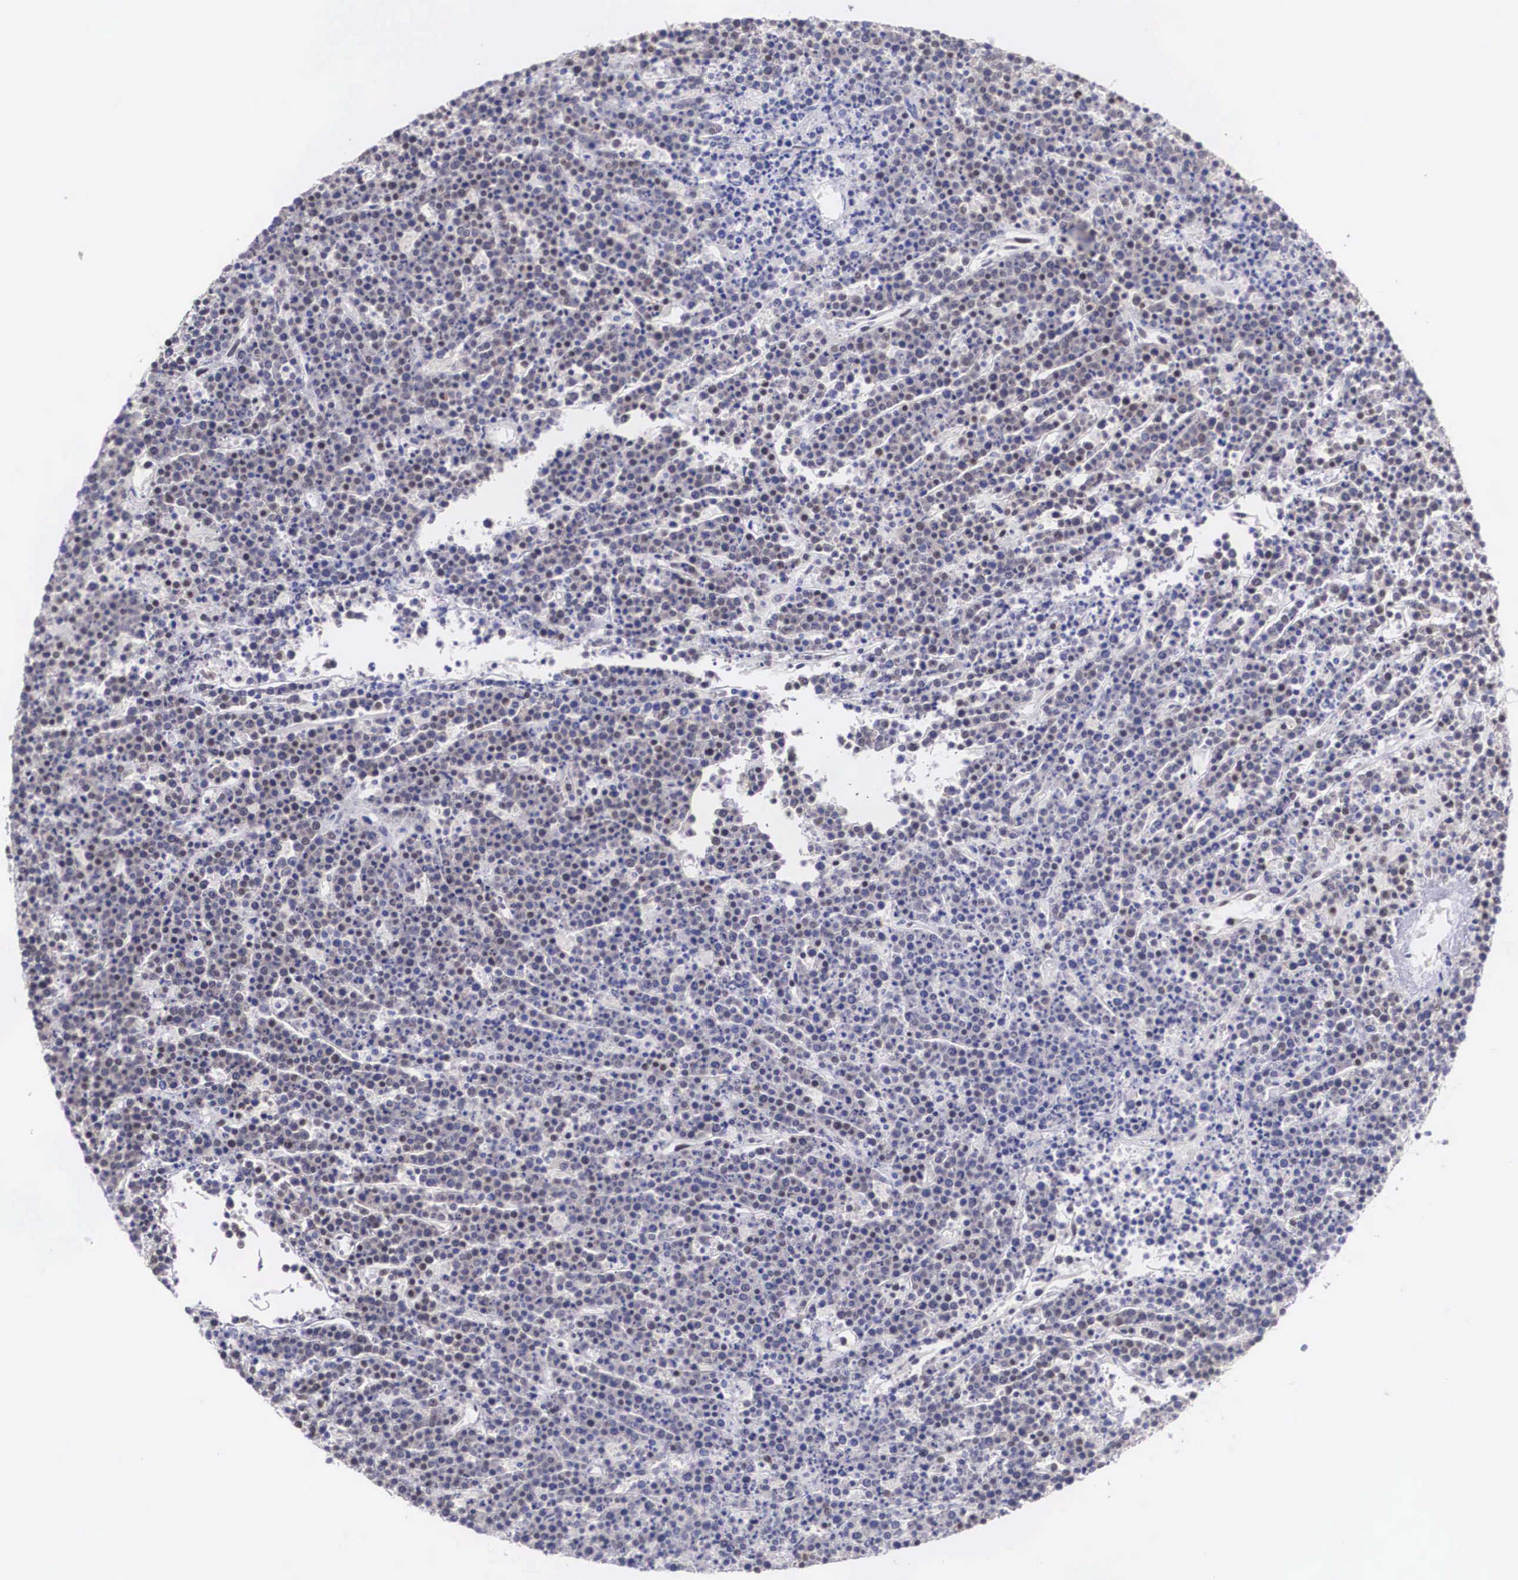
{"staining": {"intensity": "weak", "quantity": "<25%", "location": "nuclear"}, "tissue": "lymphoma", "cell_type": "Tumor cells", "image_type": "cancer", "snomed": [{"axis": "morphology", "description": "Malignant lymphoma, non-Hodgkin's type, High grade"}, {"axis": "topography", "description": "Ovary"}], "caption": "This is an IHC photomicrograph of human lymphoma. There is no staining in tumor cells.", "gene": "CSTF2", "patient": {"sex": "female", "age": 56}}